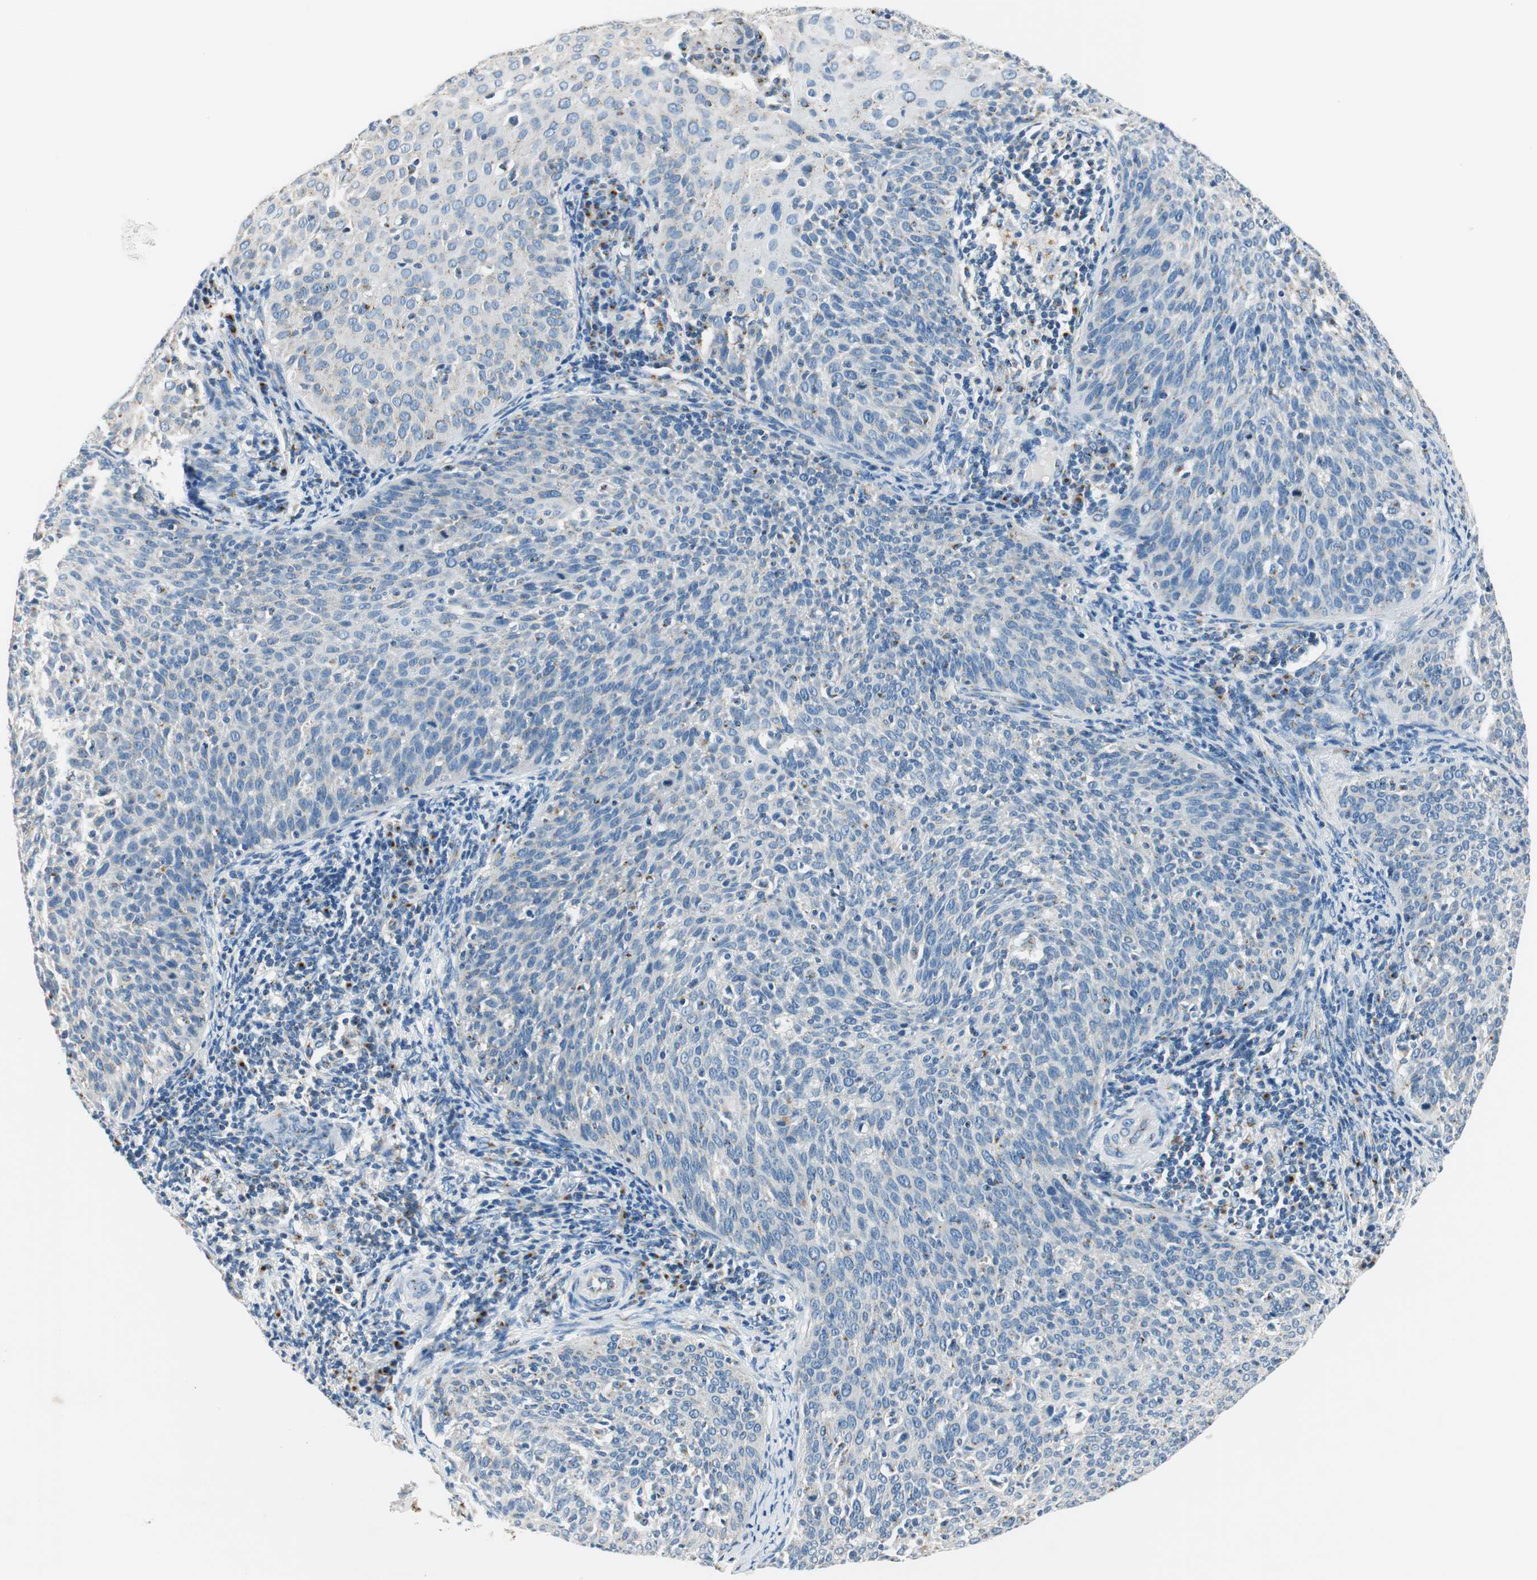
{"staining": {"intensity": "moderate", "quantity": "<25%", "location": "cytoplasmic/membranous"}, "tissue": "cervical cancer", "cell_type": "Tumor cells", "image_type": "cancer", "snomed": [{"axis": "morphology", "description": "Squamous cell carcinoma, NOS"}, {"axis": "topography", "description": "Cervix"}], "caption": "A histopathology image showing moderate cytoplasmic/membranous positivity in approximately <25% of tumor cells in squamous cell carcinoma (cervical), as visualized by brown immunohistochemical staining.", "gene": "TMF1", "patient": {"sex": "female", "age": 38}}